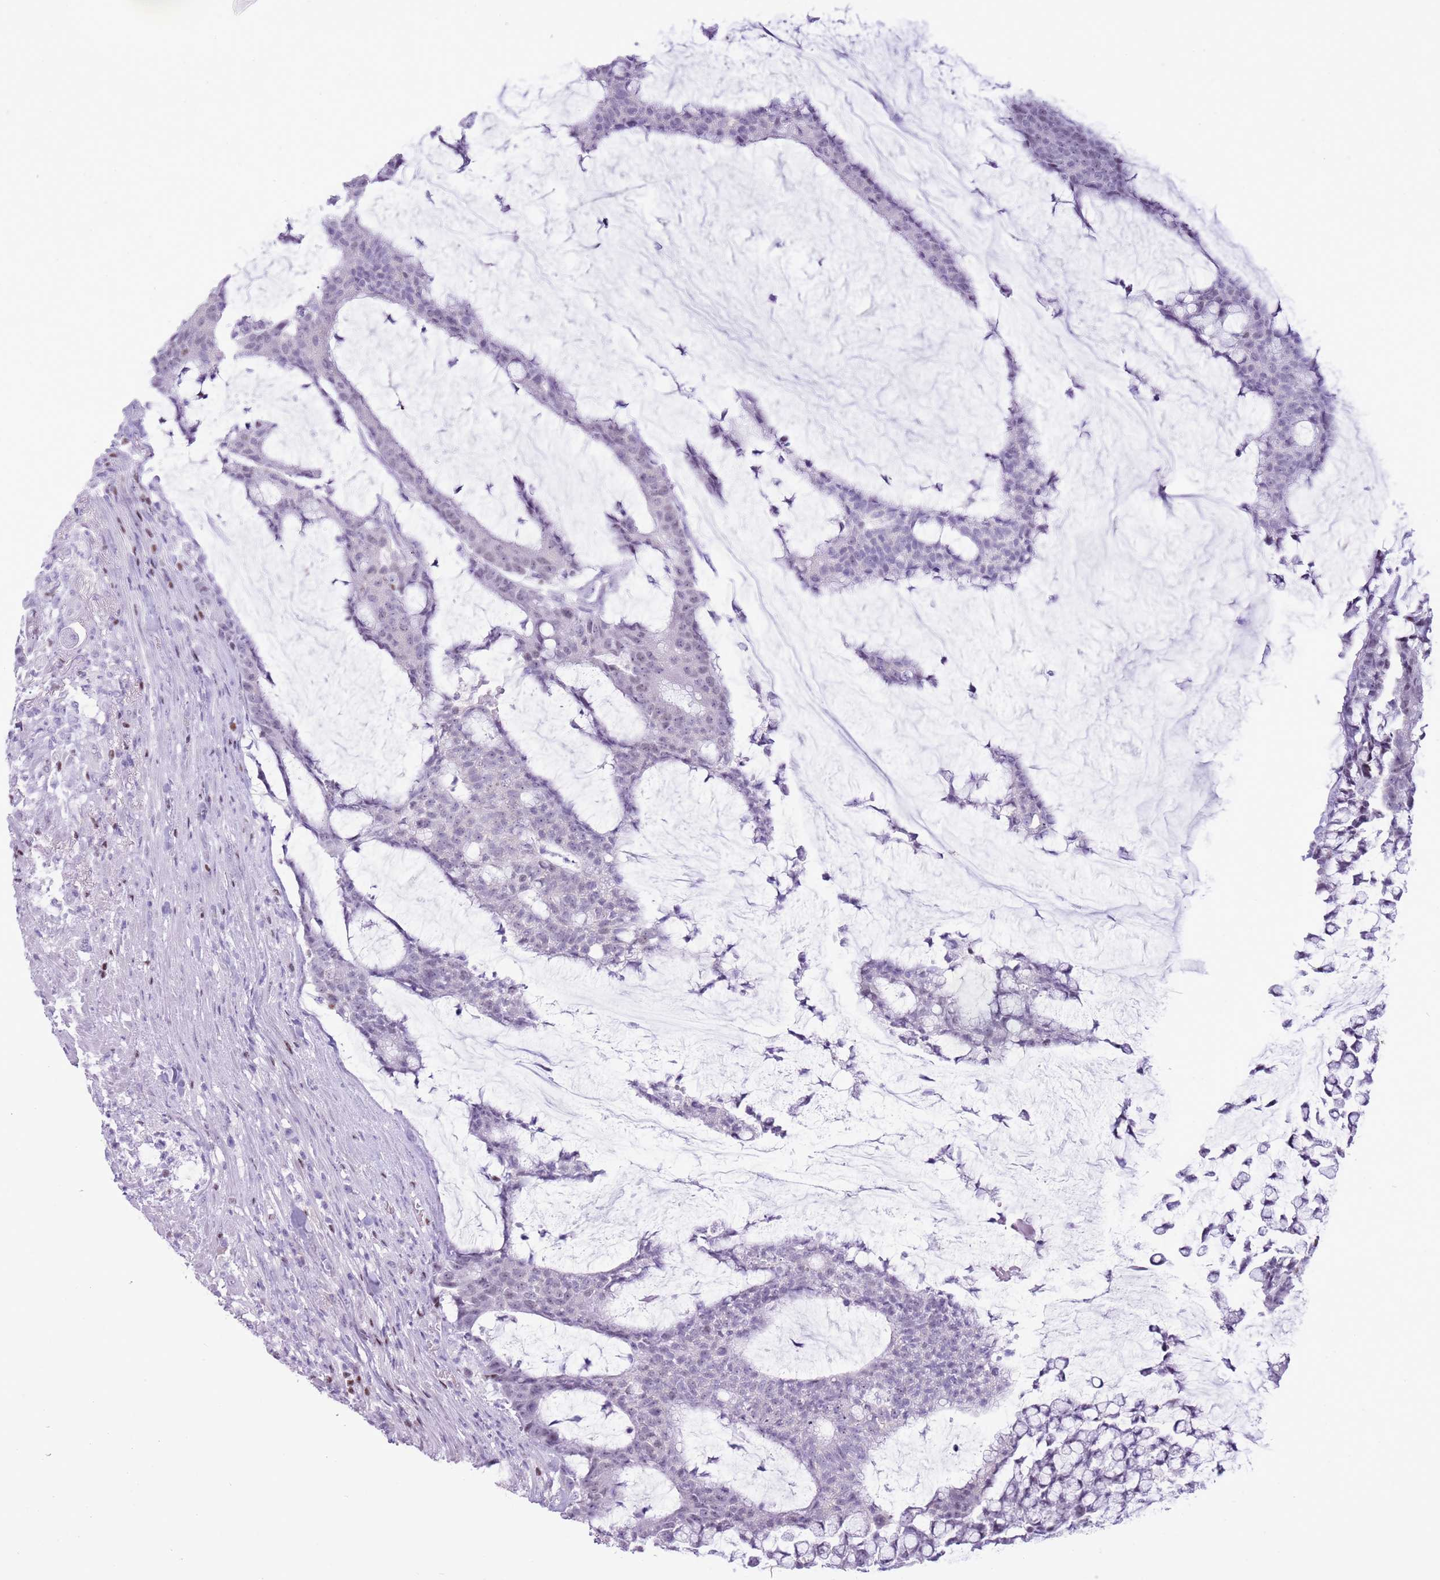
{"staining": {"intensity": "negative", "quantity": "none", "location": "none"}, "tissue": "colorectal cancer", "cell_type": "Tumor cells", "image_type": "cancer", "snomed": [{"axis": "morphology", "description": "Adenocarcinoma, NOS"}, {"axis": "topography", "description": "Colon"}], "caption": "An immunohistochemistry histopathology image of colorectal cancer is shown. There is no staining in tumor cells of colorectal cancer.", "gene": "BCL11B", "patient": {"sex": "female", "age": 84}}